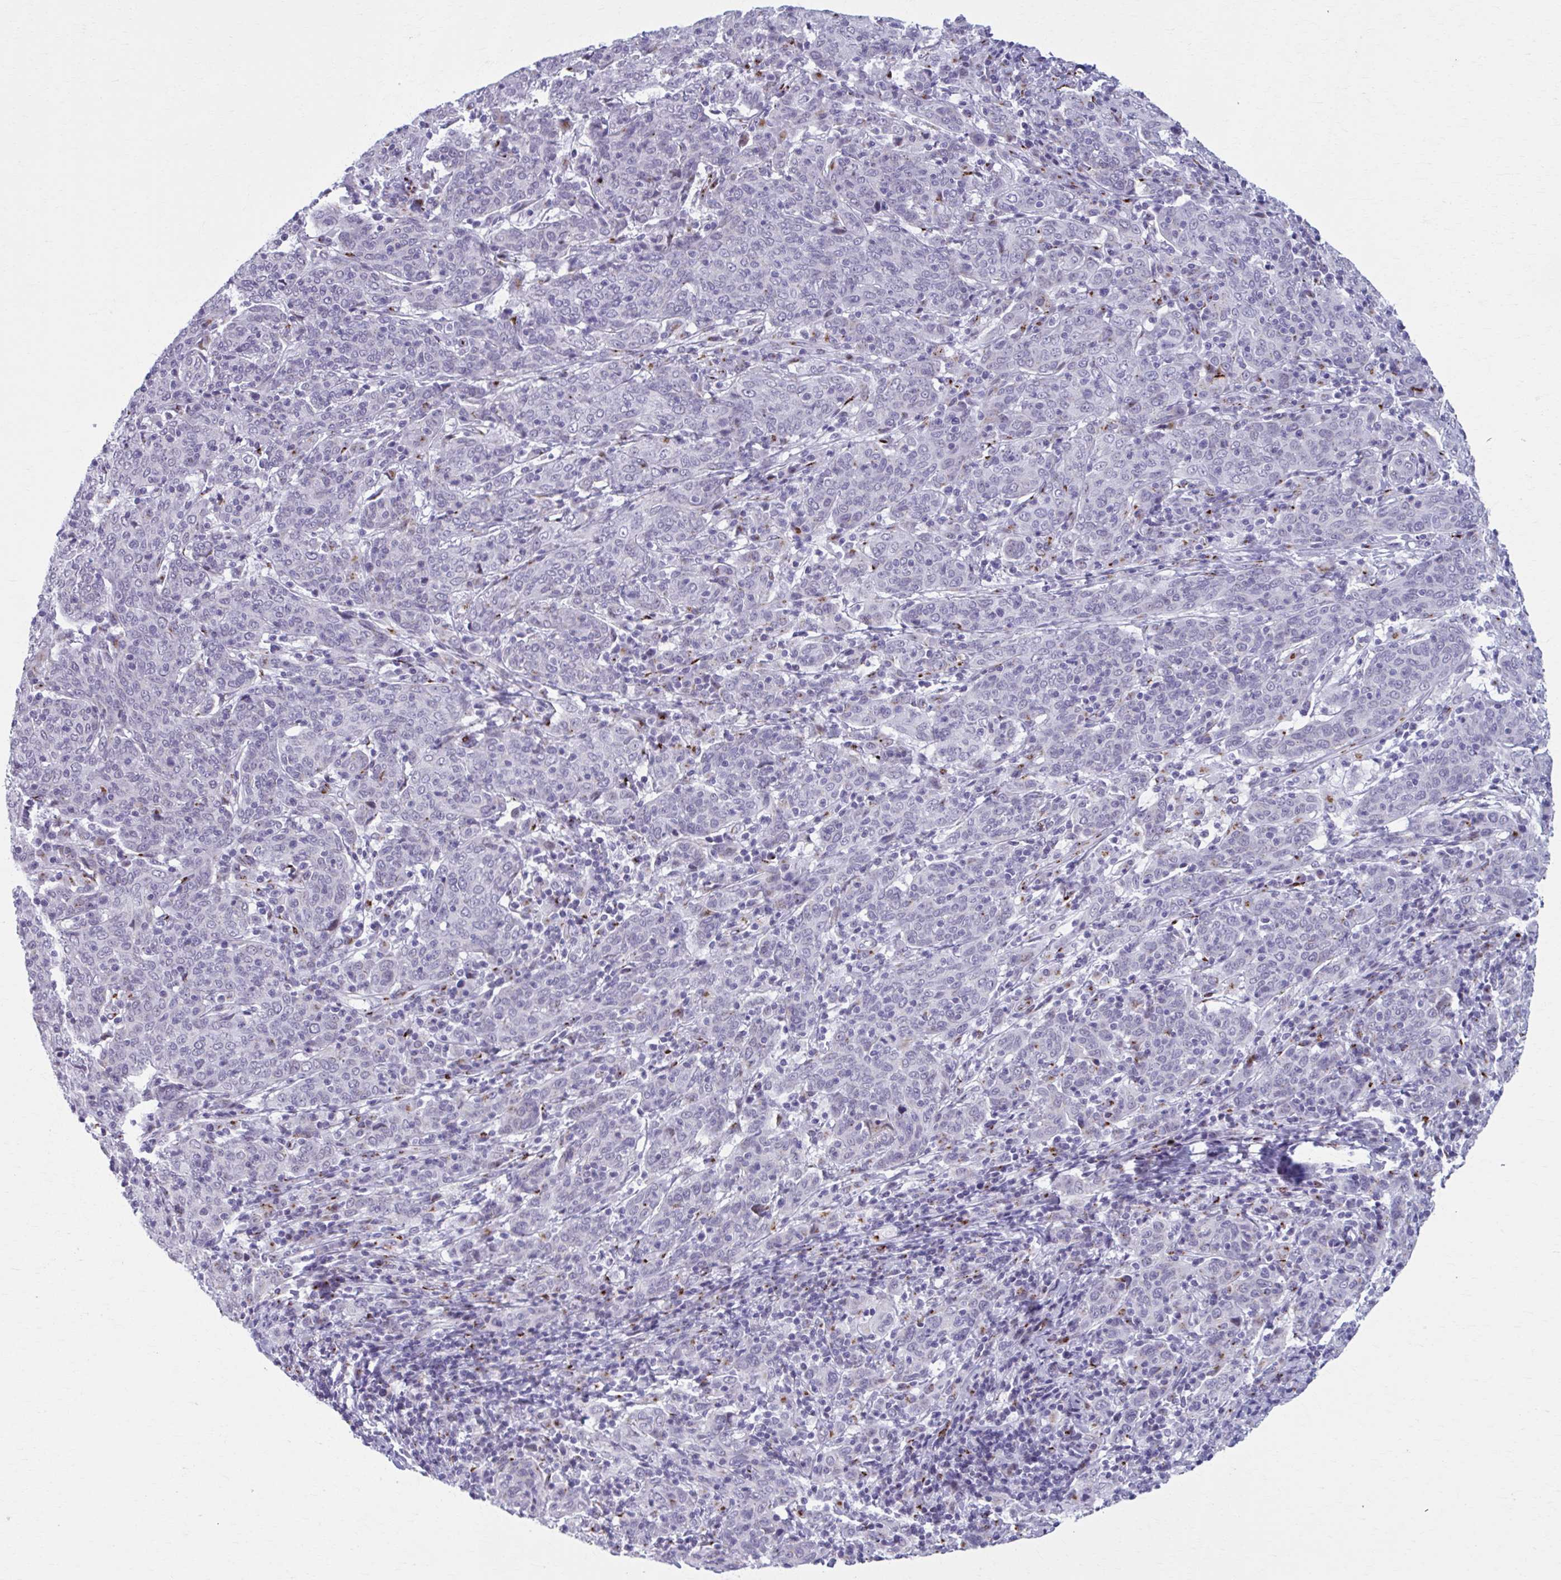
{"staining": {"intensity": "negative", "quantity": "none", "location": "none"}, "tissue": "cervical cancer", "cell_type": "Tumor cells", "image_type": "cancer", "snomed": [{"axis": "morphology", "description": "Squamous cell carcinoma, NOS"}, {"axis": "topography", "description": "Cervix"}], "caption": "Tumor cells show no significant expression in cervical squamous cell carcinoma.", "gene": "ZNF682", "patient": {"sex": "female", "age": 67}}